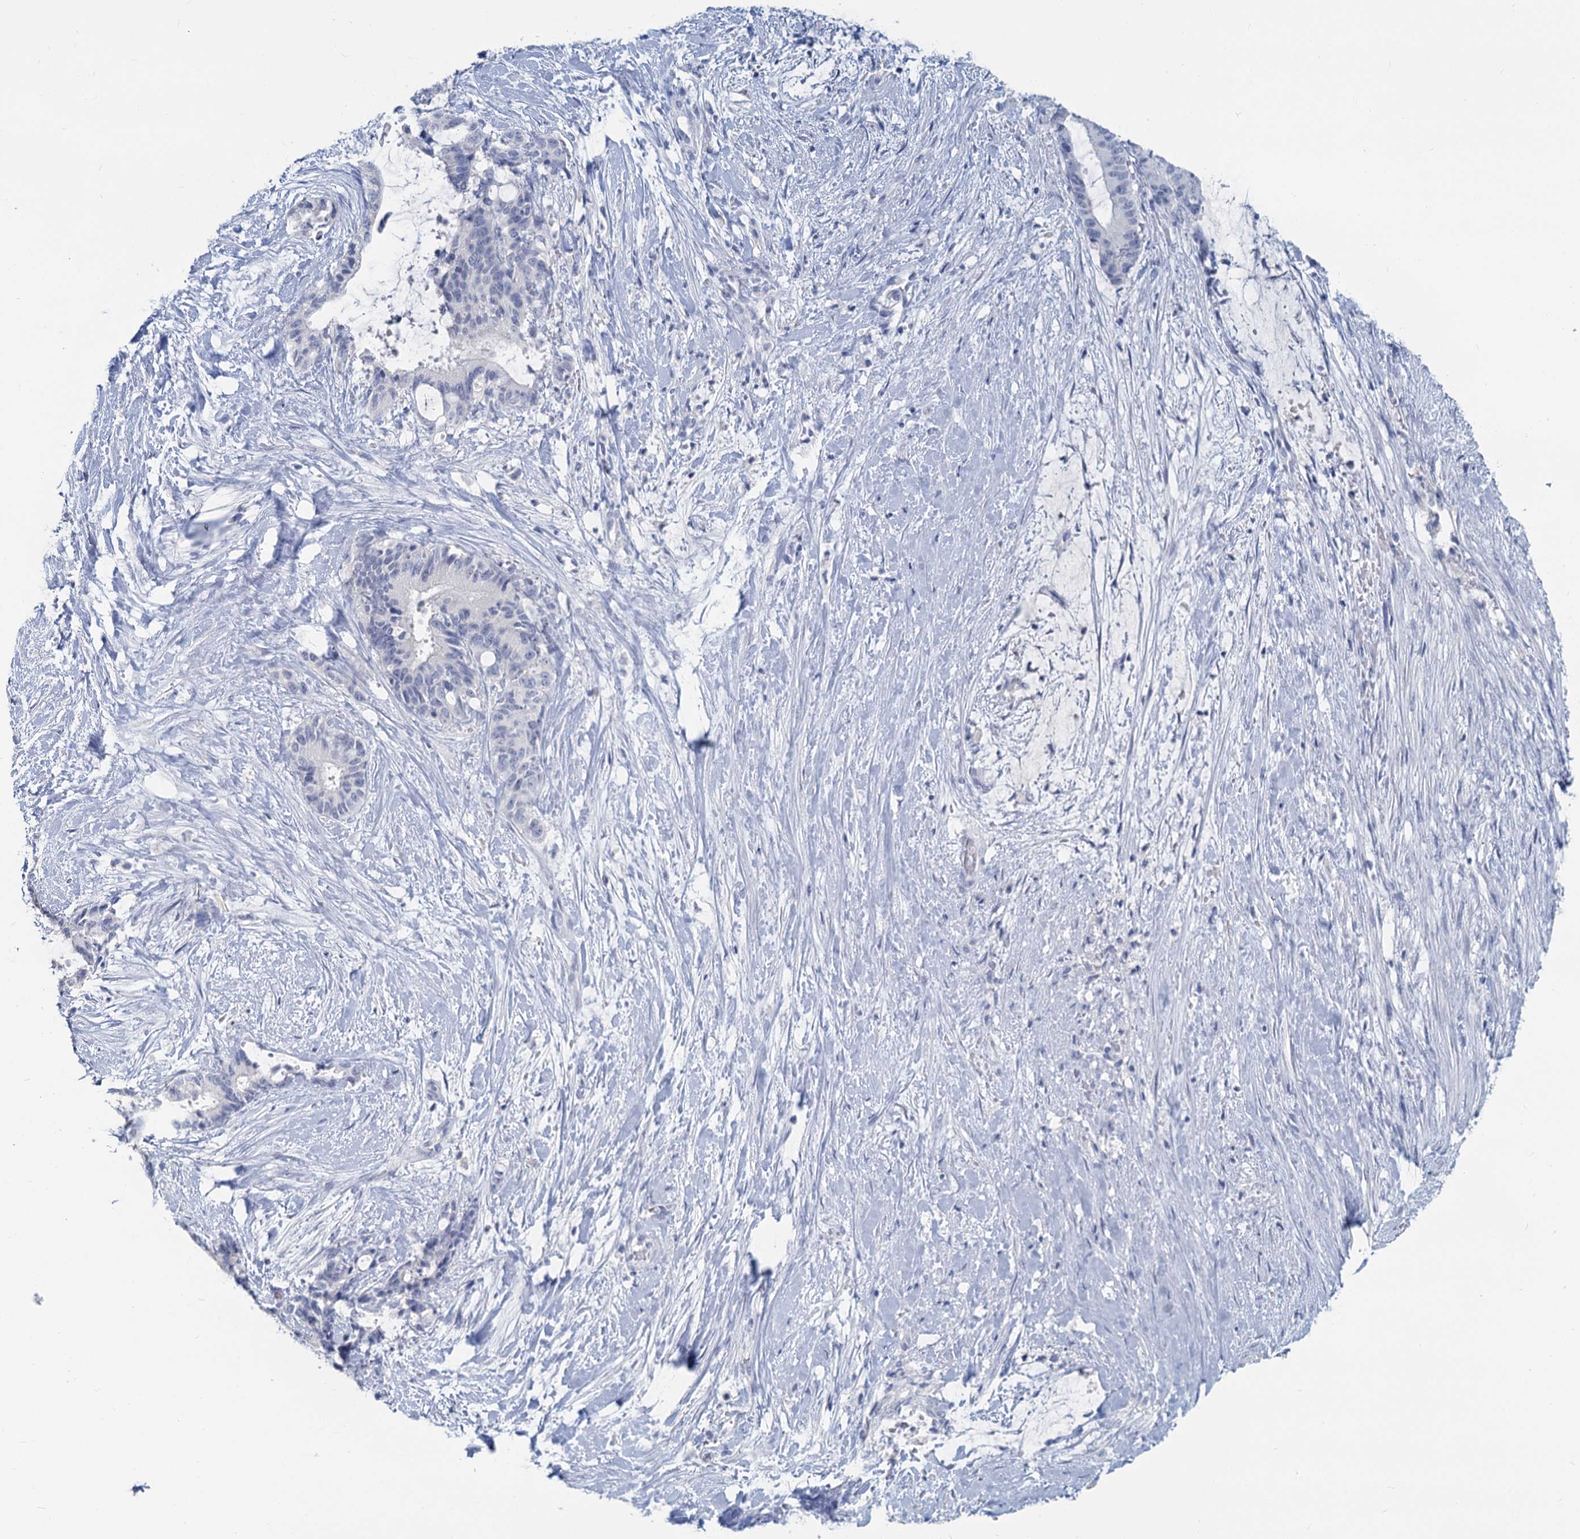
{"staining": {"intensity": "negative", "quantity": "none", "location": "none"}, "tissue": "liver cancer", "cell_type": "Tumor cells", "image_type": "cancer", "snomed": [{"axis": "morphology", "description": "Normal tissue, NOS"}, {"axis": "morphology", "description": "Cholangiocarcinoma"}, {"axis": "topography", "description": "Liver"}, {"axis": "topography", "description": "Peripheral nerve tissue"}], "caption": "Immunohistochemistry (IHC) histopathology image of liver cancer stained for a protein (brown), which shows no expression in tumor cells.", "gene": "CHGA", "patient": {"sex": "female", "age": 73}}